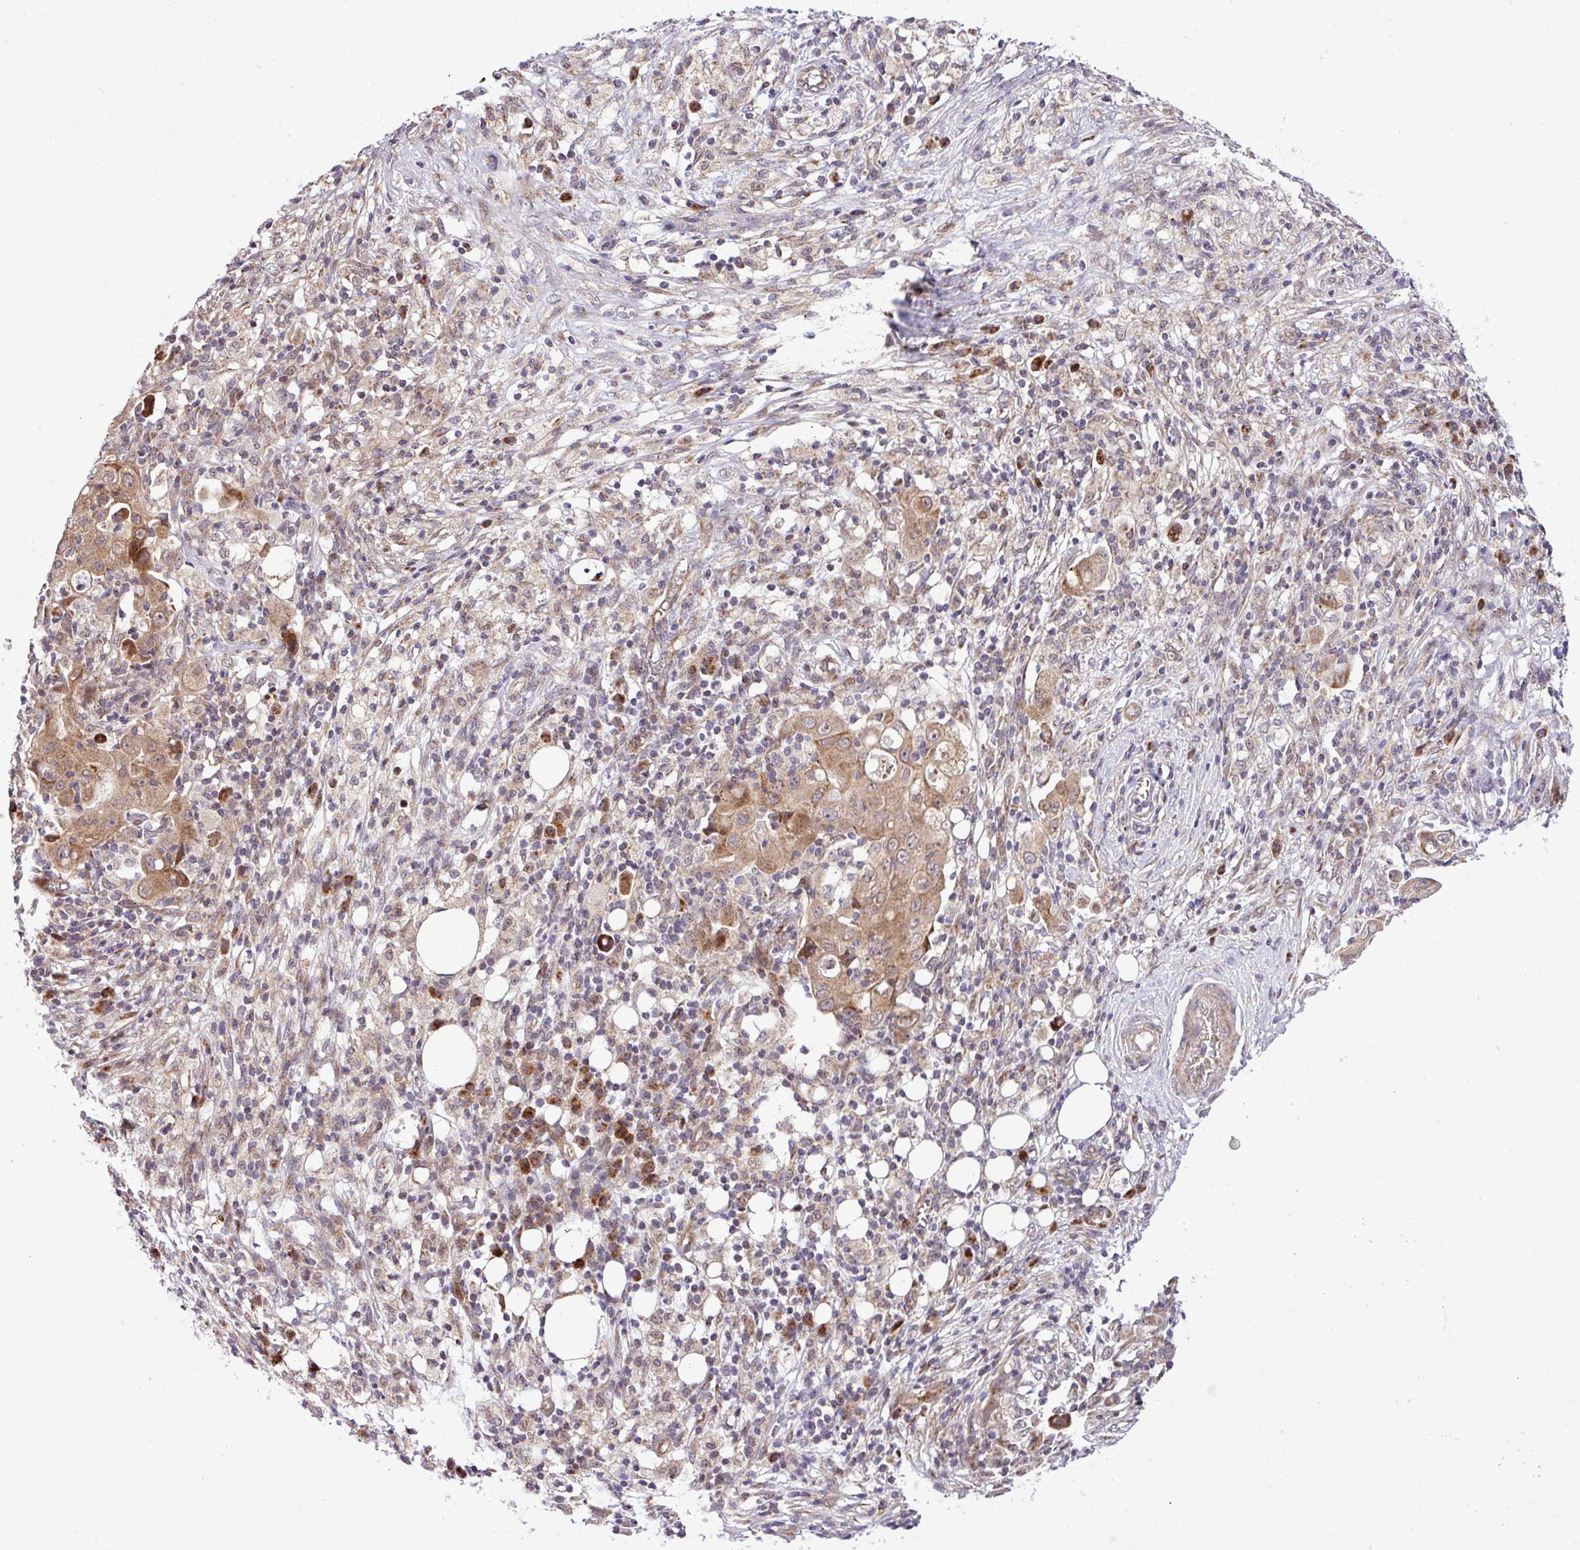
{"staining": {"intensity": "moderate", "quantity": ">75%", "location": "cytoplasmic/membranous"}, "tissue": "ovarian cancer", "cell_type": "Tumor cells", "image_type": "cancer", "snomed": [{"axis": "morphology", "description": "Carcinoma, endometroid"}, {"axis": "topography", "description": "Ovary"}], "caption": "Immunohistochemical staining of human ovarian cancer (endometroid carcinoma) exhibits medium levels of moderate cytoplasmic/membranous expression in about >75% of tumor cells. The staining is performed using DAB brown chromogen to label protein expression. The nuclei are counter-stained blue using hematoxylin.", "gene": "B3GNT9", "patient": {"sex": "female", "age": 42}}